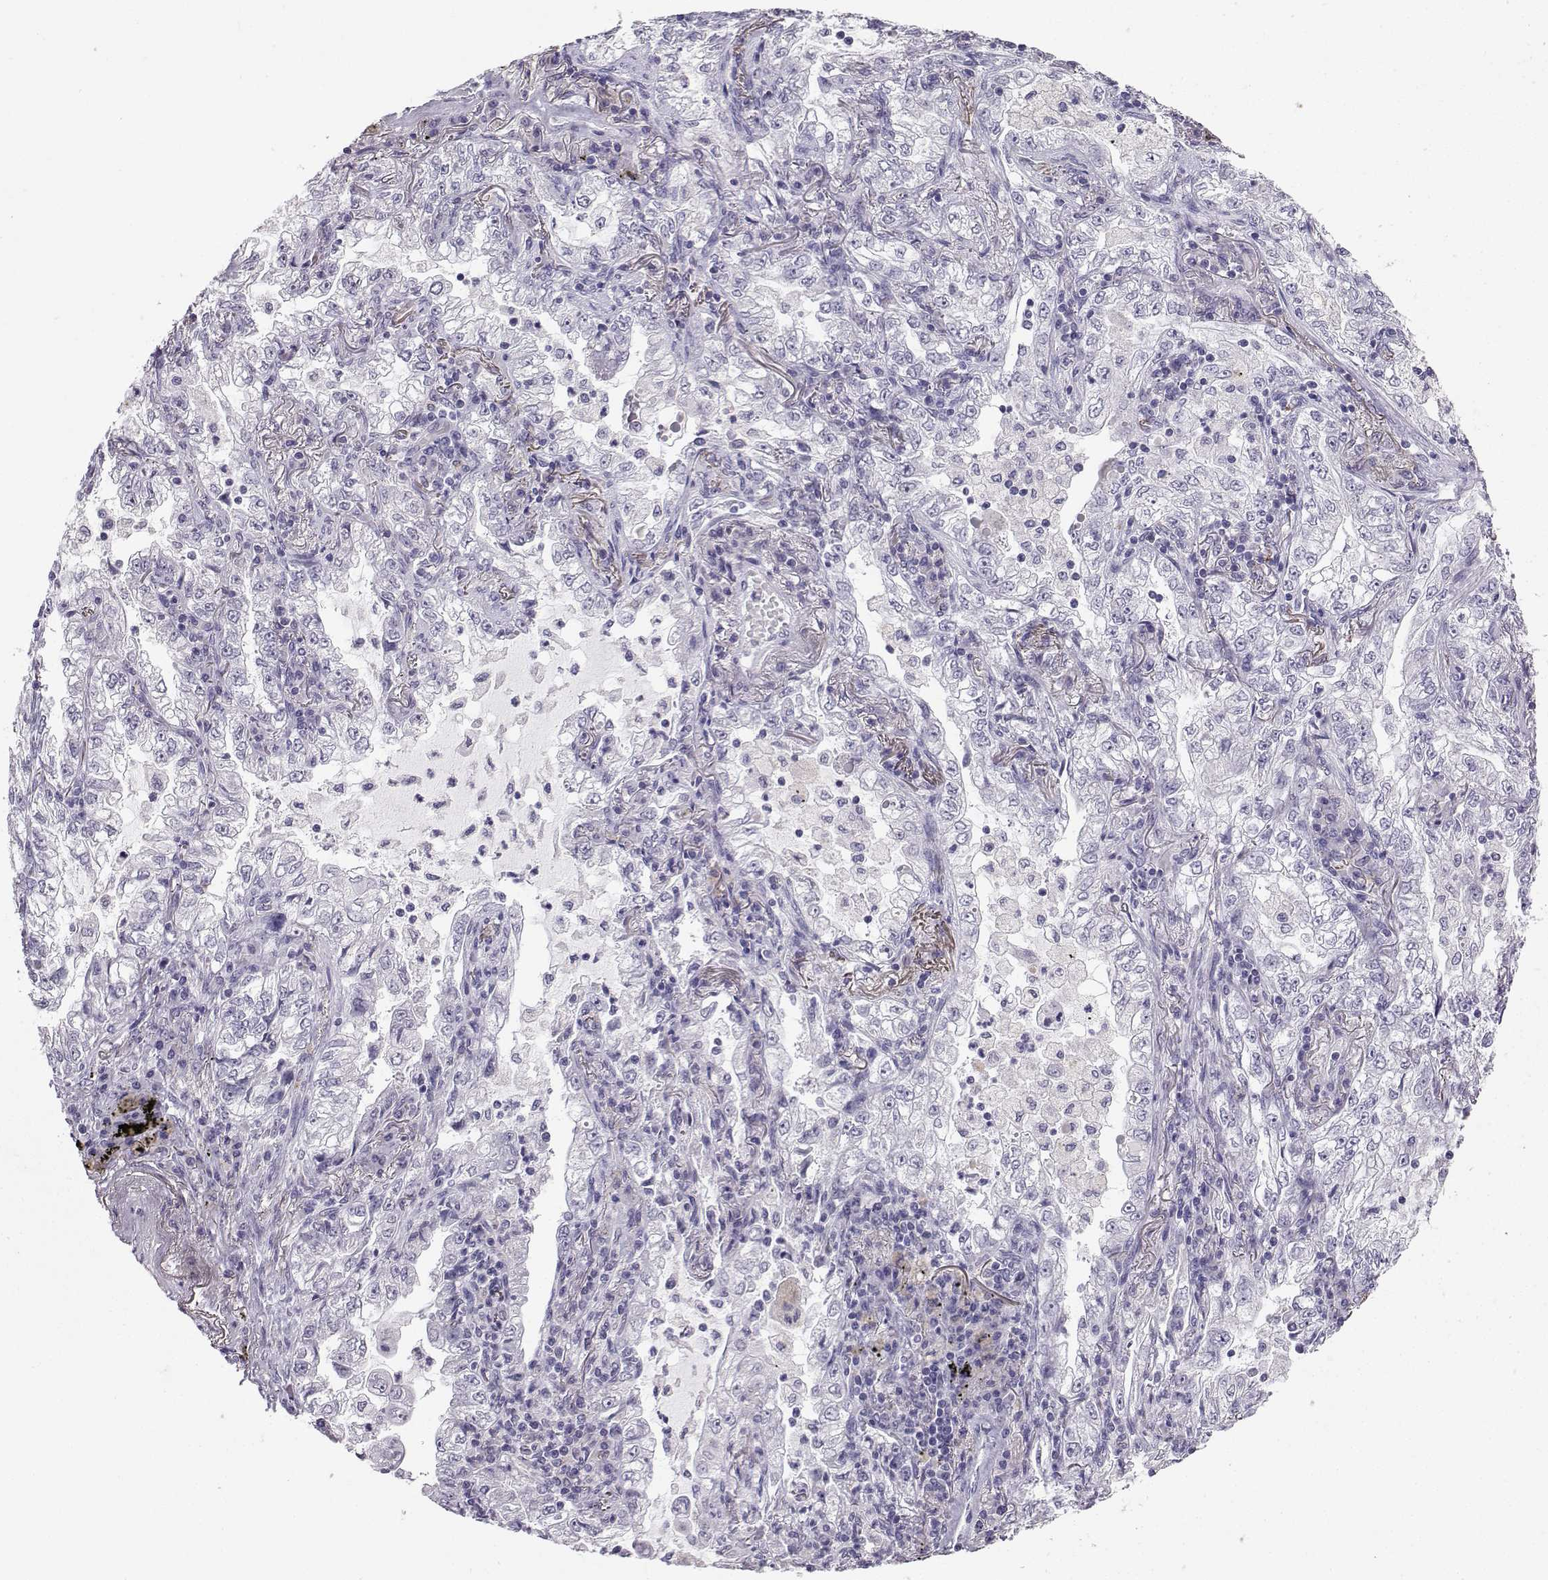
{"staining": {"intensity": "negative", "quantity": "none", "location": "none"}, "tissue": "lung cancer", "cell_type": "Tumor cells", "image_type": "cancer", "snomed": [{"axis": "morphology", "description": "Adenocarcinoma, NOS"}, {"axis": "topography", "description": "Lung"}], "caption": "Lung cancer stained for a protein using immunohistochemistry (IHC) exhibits no expression tumor cells.", "gene": "TBR1", "patient": {"sex": "female", "age": 73}}